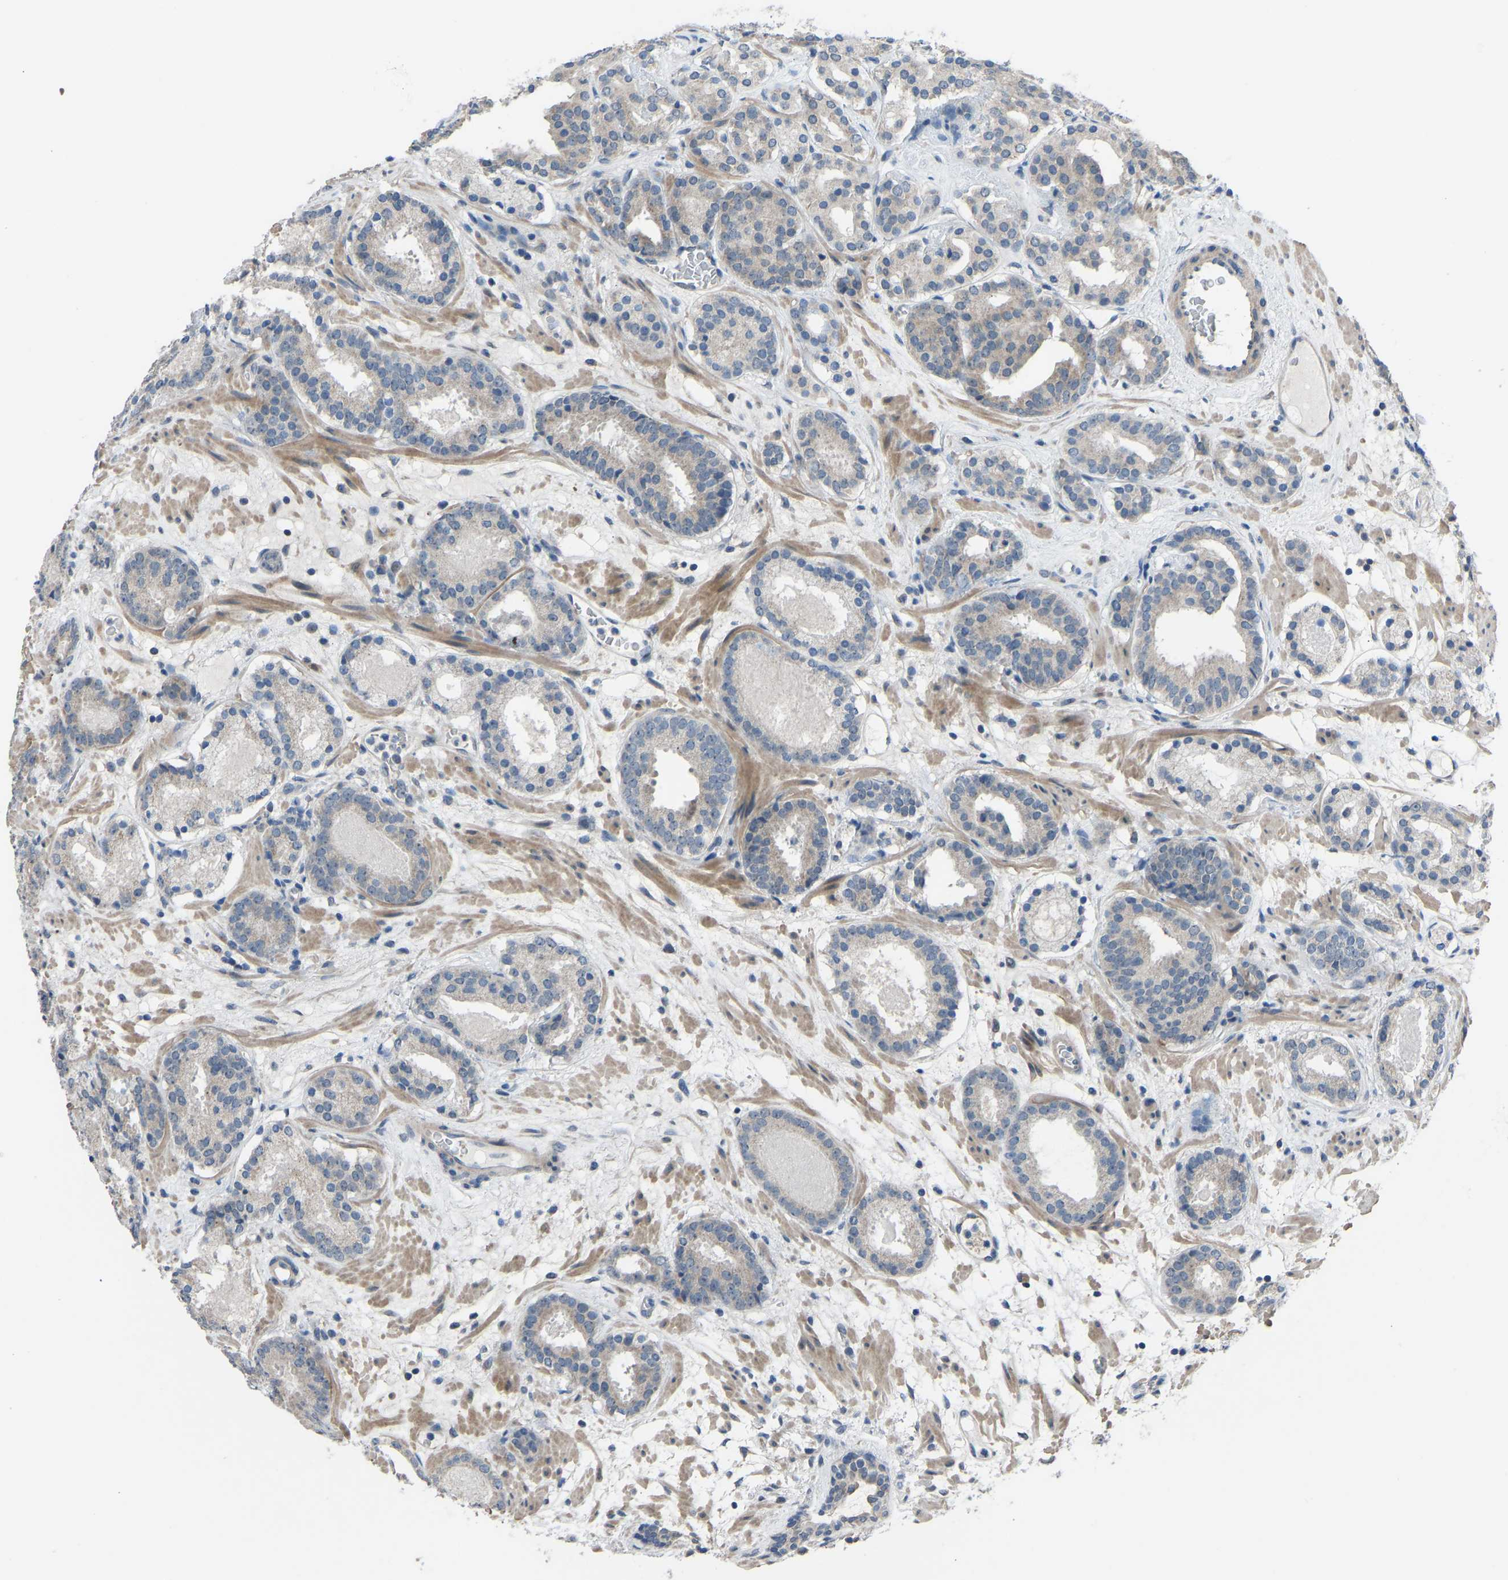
{"staining": {"intensity": "negative", "quantity": "none", "location": "none"}, "tissue": "prostate cancer", "cell_type": "Tumor cells", "image_type": "cancer", "snomed": [{"axis": "morphology", "description": "Adenocarcinoma, Low grade"}, {"axis": "topography", "description": "Prostate"}], "caption": "Adenocarcinoma (low-grade) (prostate) stained for a protein using IHC displays no positivity tumor cells.", "gene": "CDK2AP1", "patient": {"sex": "male", "age": 69}}